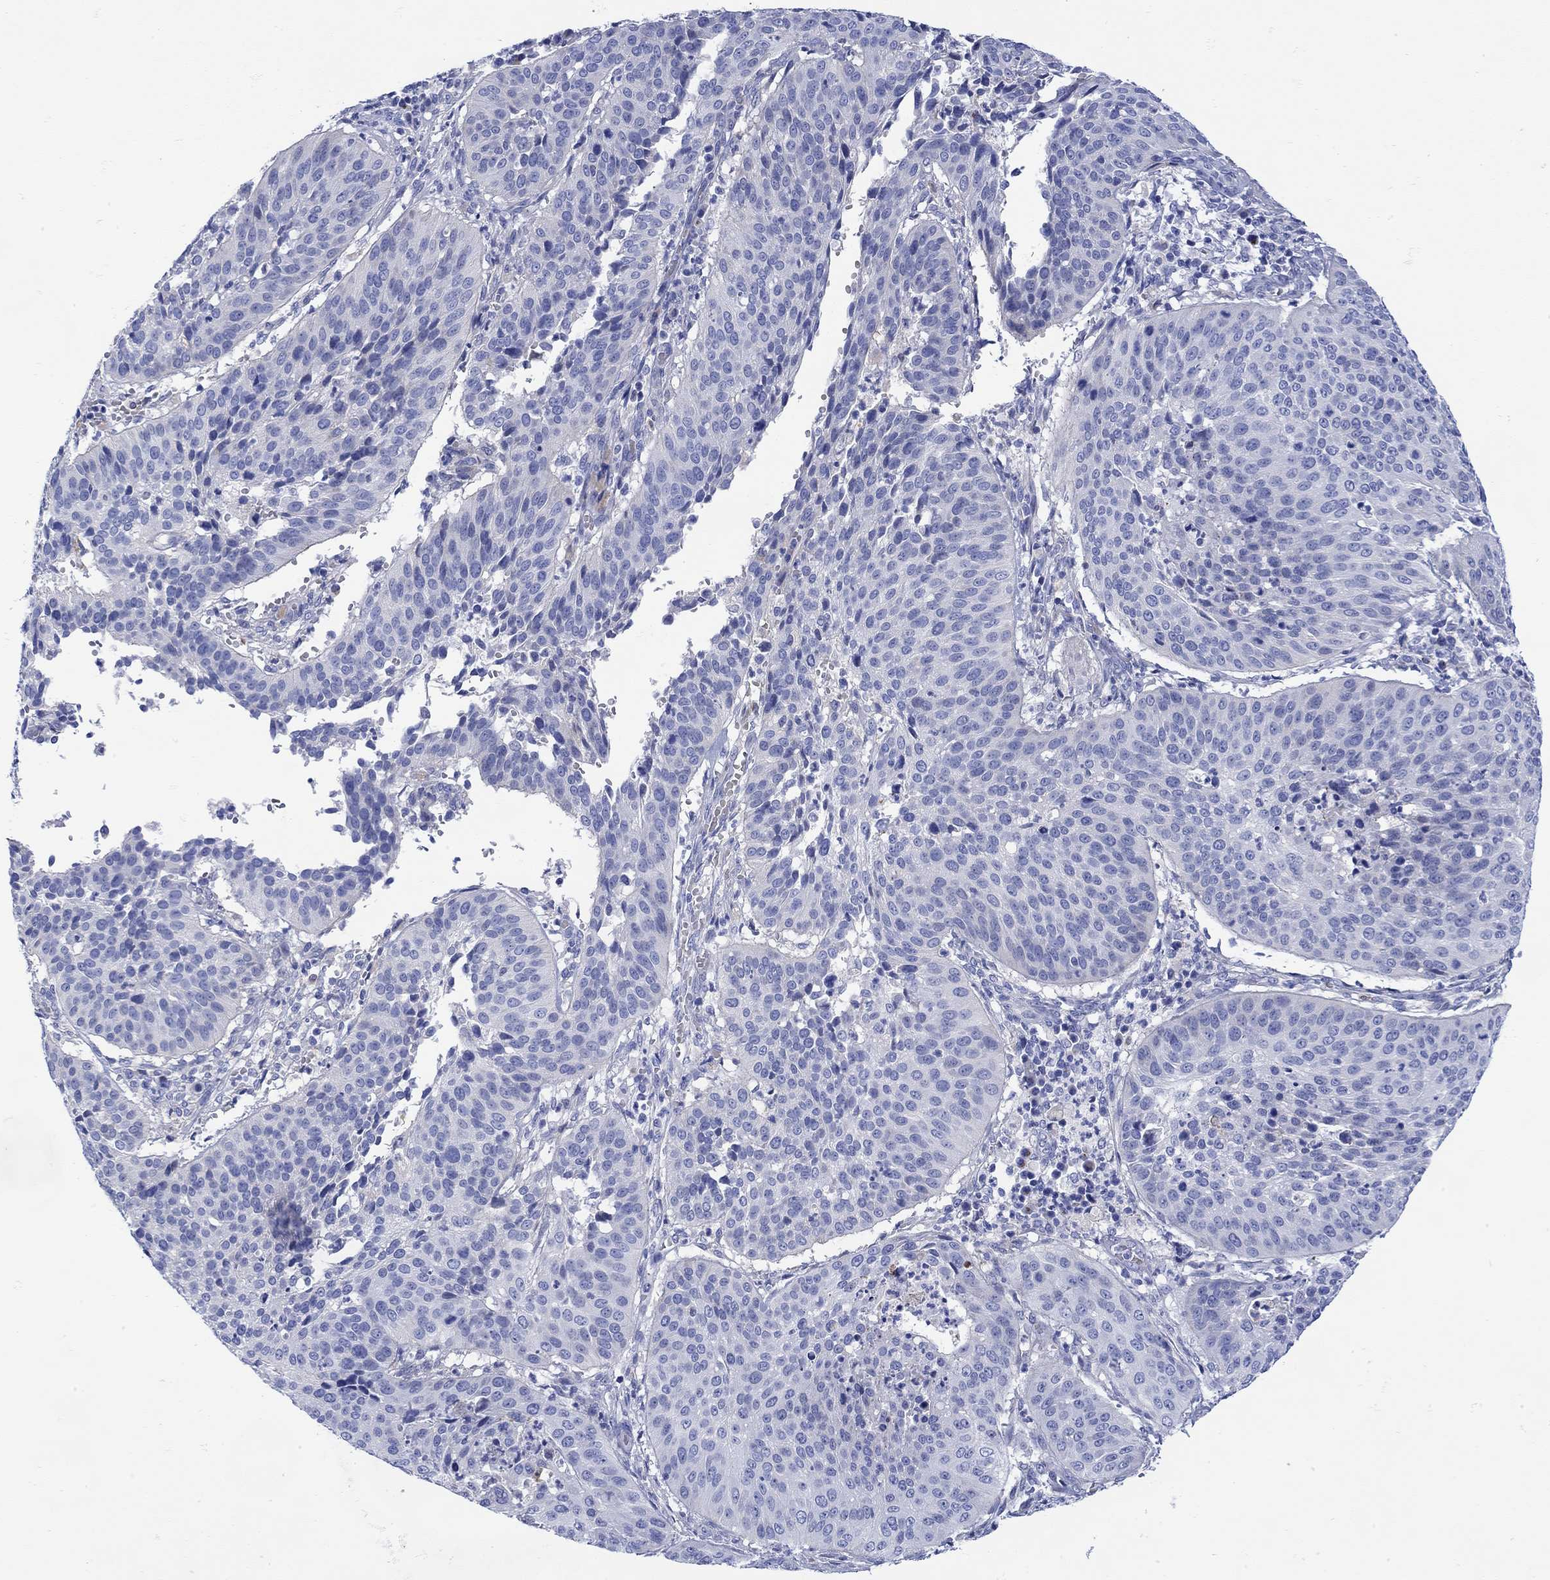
{"staining": {"intensity": "negative", "quantity": "none", "location": "none"}, "tissue": "cervical cancer", "cell_type": "Tumor cells", "image_type": "cancer", "snomed": [{"axis": "morphology", "description": "Normal tissue, NOS"}, {"axis": "morphology", "description": "Squamous cell carcinoma, NOS"}, {"axis": "topography", "description": "Cervix"}], "caption": "This is a image of immunohistochemistry (IHC) staining of cervical cancer (squamous cell carcinoma), which shows no positivity in tumor cells.", "gene": "ANKMY1", "patient": {"sex": "female", "age": 39}}